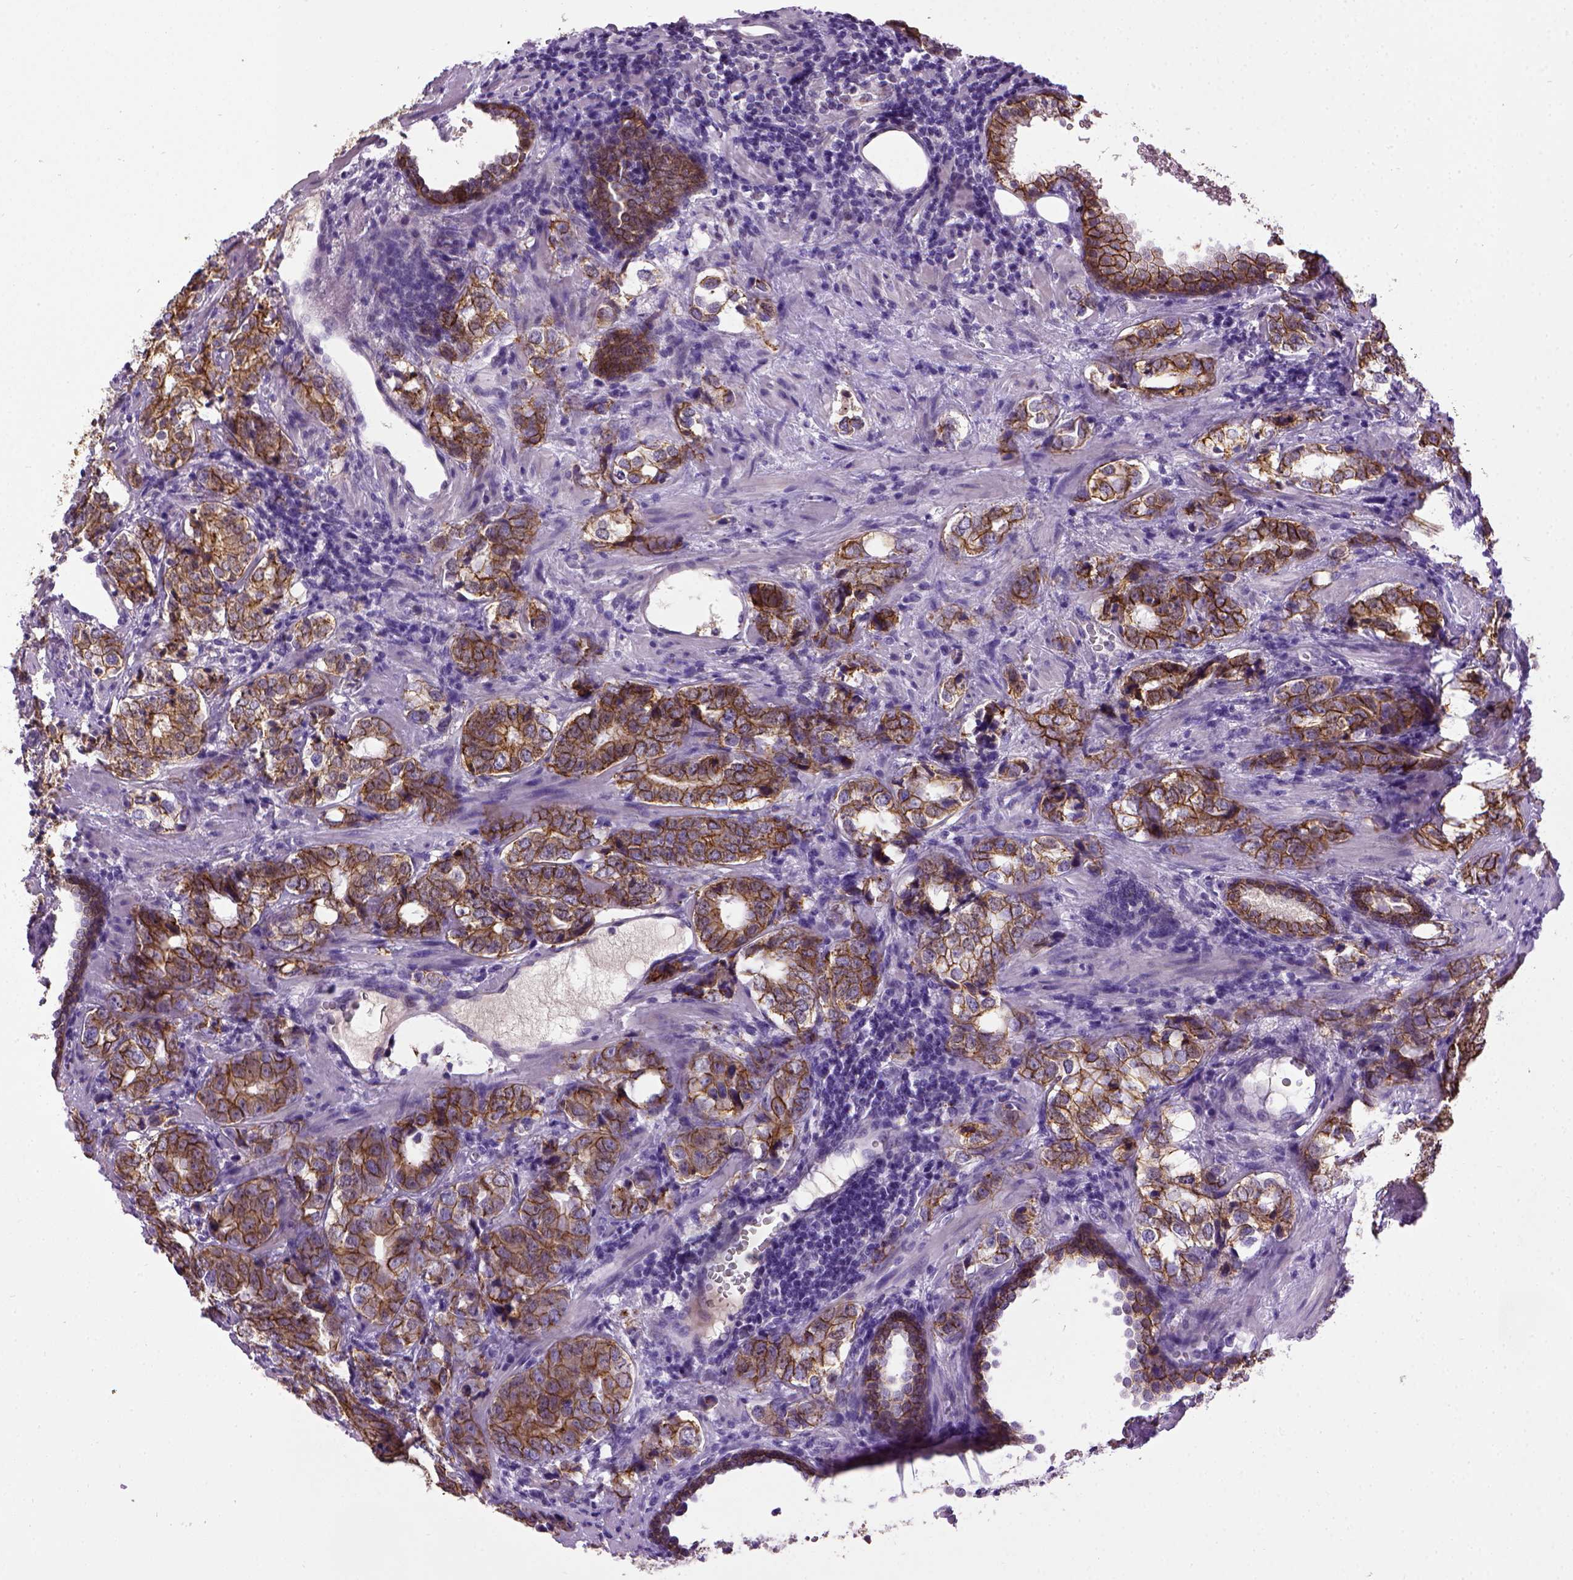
{"staining": {"intensity": "strong", "quantity": ">75%", "location": "cytoplasmic/membranous"}, "tissue": "prostate cancer", "cell_type": "Tumor cells", "image_type": "cancer", "snomed": [{"axis": "morphology", "description": "Adenocarcinoma, NOS"}, {"axis": "topography", "description": "Prostate and seminal vesicle, NOS"}], "caption": "DAB (3,3'-diaminobenzidine) immunohistochemical staining of prostate adenocarcinoma reveals strong cytoplasmic/membranous protein expression in about >75% of tumor cells.", "gene": "CDH1", "patient": {"sex": "male", "age": 63}}